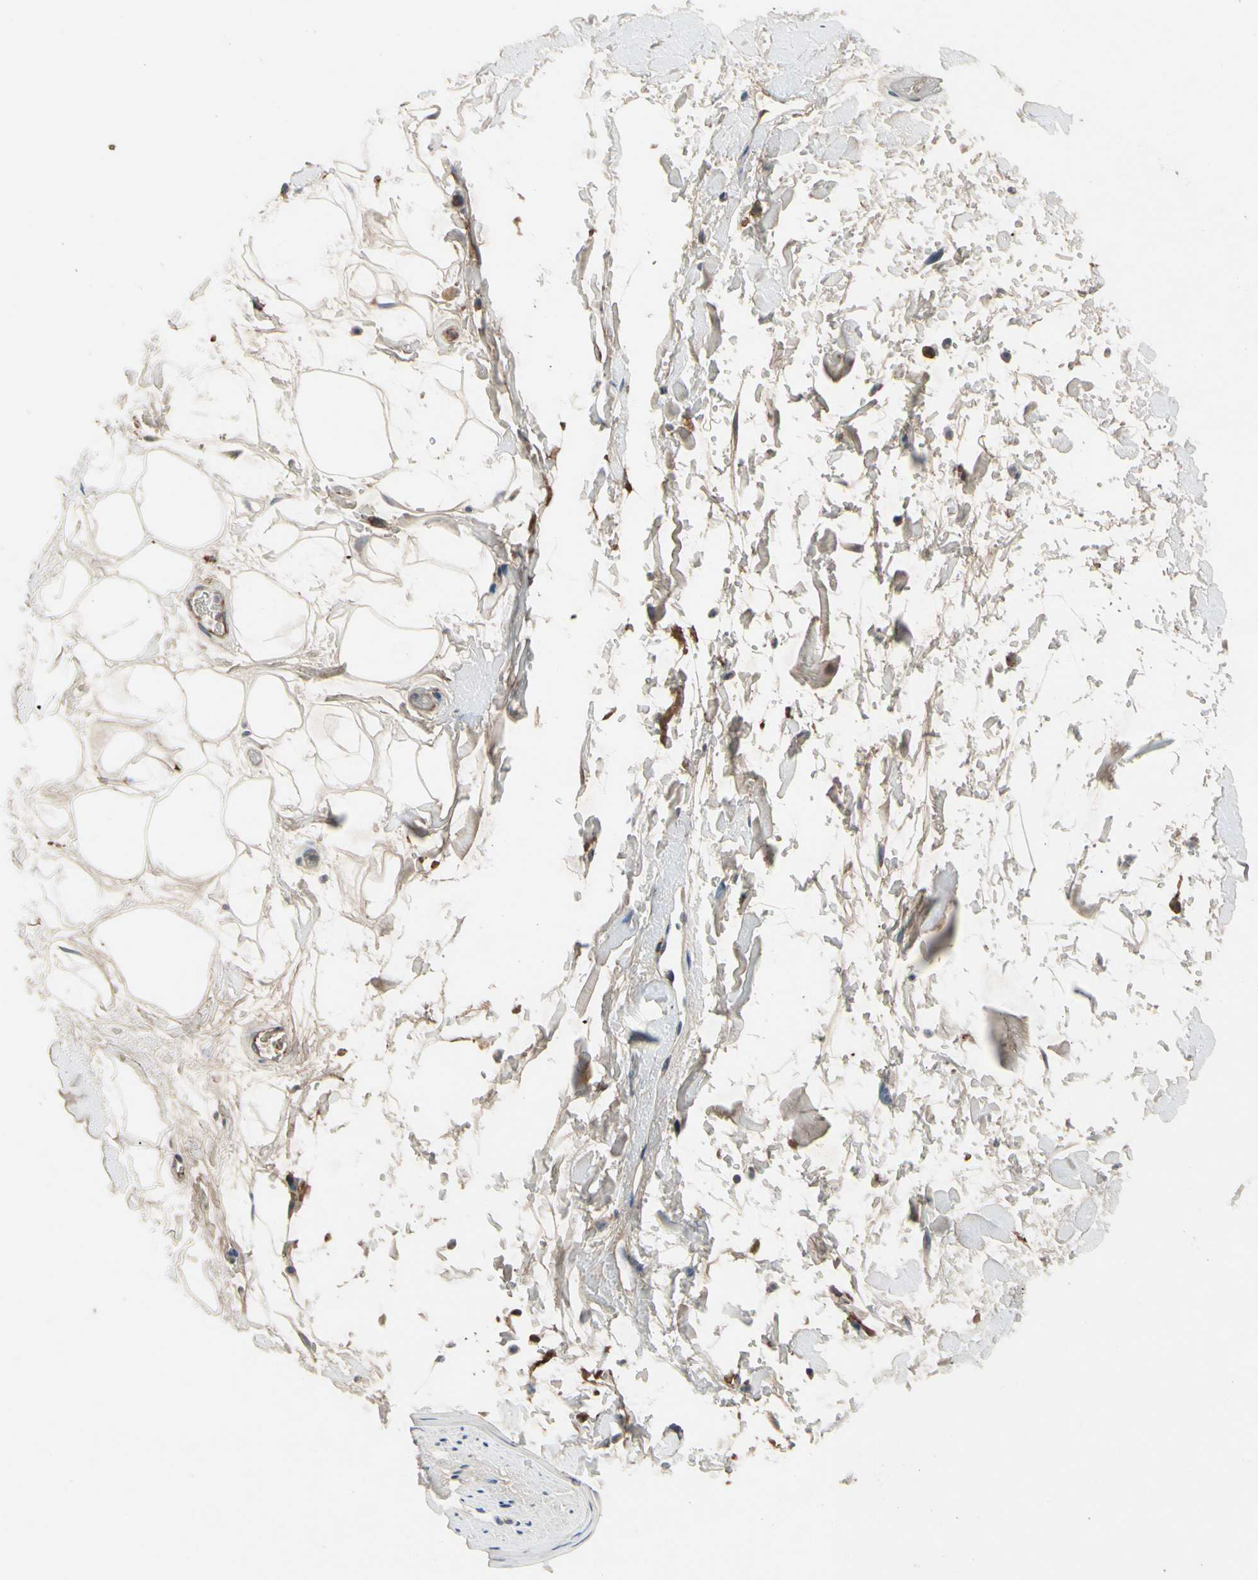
{"staining": {"intensity": "weak", "quantity": ">75%", "location": "cytoplasmic/membranous"}, "tissue": "adipose tissue", "cell_type": "Adipocytes", "image_type": "normal", "snomed": [{"axis": "morphology", "description": "Normal tissue, NOS"}, {"axis": "topography", "description": "Soft tissue"}], "caption": "DAB (3,3'-diaminobenzidine) immunohistochemical staining of normal adipose tissue displays weak cytoplasmic/membranous protein staining in approximately >75% of adipocytes. (DAB = brown stain, brightfield microscopy at high magnification).", "gene": "IL1RL1", "patient": {"sex": "male", "age": 72}}